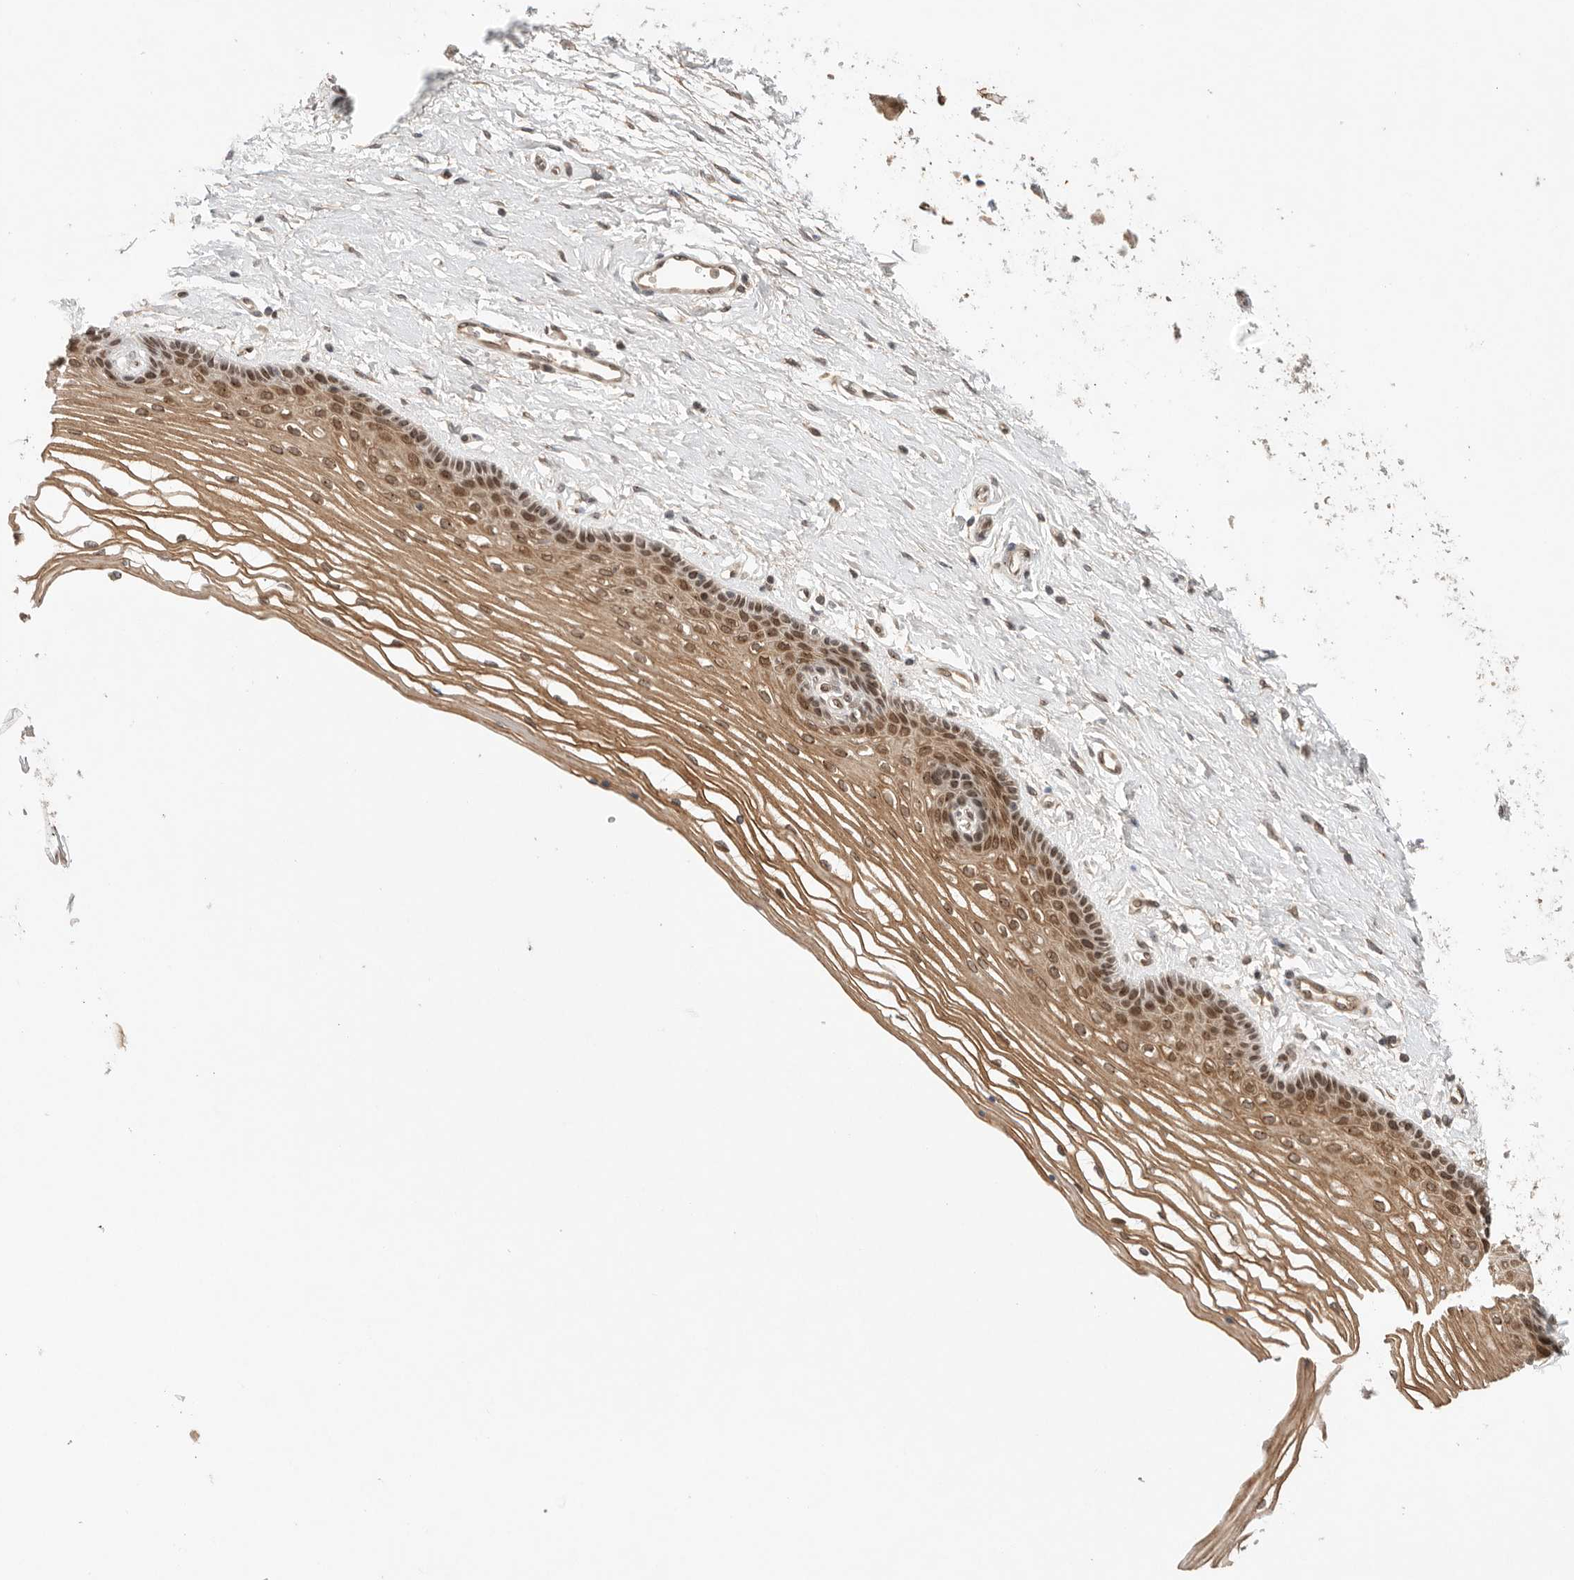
{"staining": {"intensity": "moderate", "quantity": ">75%", "location": "cytoplasmic/membranous,nuclear"}, "tissue": "vagina", "cell_type": "Squamous epithelial cells", "image_type": "normal", "snomed": [{"axis": "morphology", "description": "Normal tissue, NOS"}, {"axis": "topography", "description": "Vagina"}], "caption": "A high-resolution image shows IHC staining of normal vagina, which reveals moderate cytoplasmic/membranous,nuclear positivity in approximately >75% of squamous epithelial cells.", "gene": "LEMD3", "patient": {"sex": "female", "age": 46}}